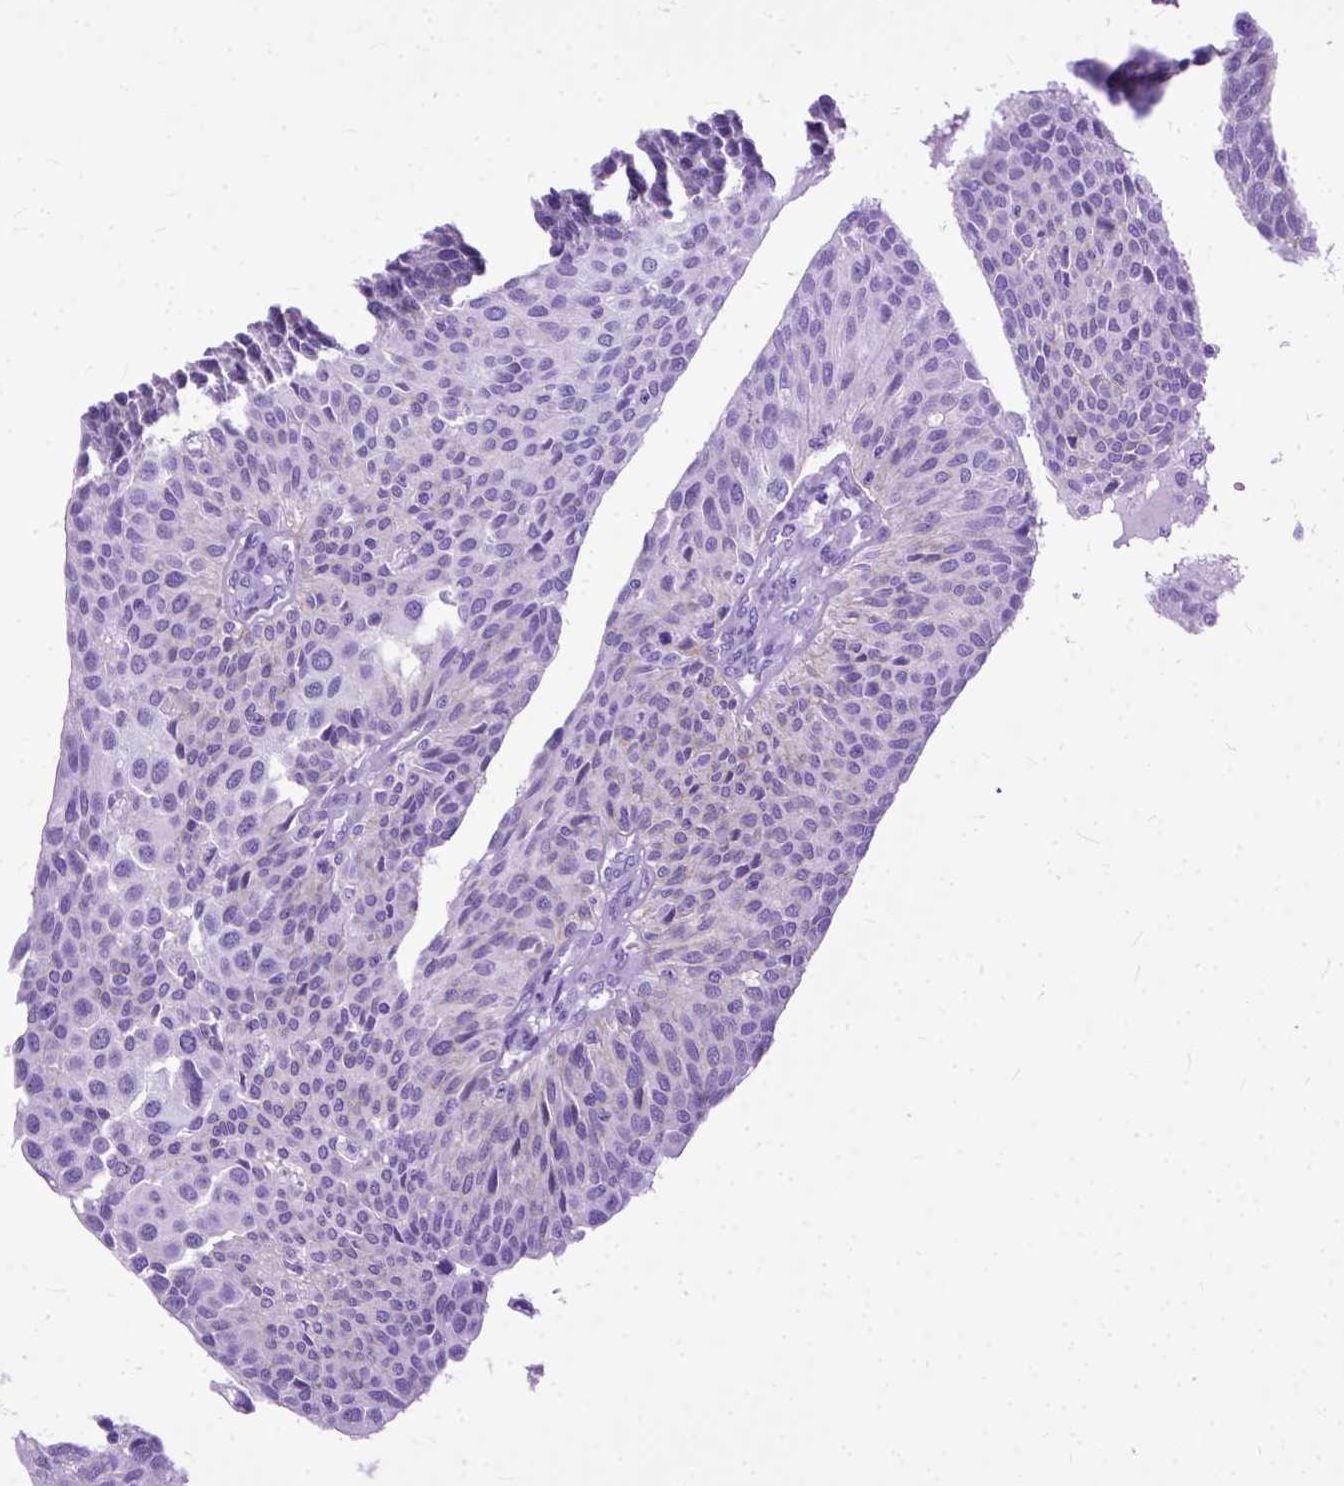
{"staining": {"intensity": "negative", "quantity": "none", "location": "none"}, "tissue": "urothelial cancer", "cell_type": "Tumor cells", "image_type": "cancer", "snomed": [{"axis": "morphology", "description": "Urothelial carcinoma, NOS"}, {"axis": "topography", "description": "Urinary bladder"}], "caption": "Immunohistochemistry (IHC) of human transitional cell carcinoma exhibits no staining in tumor cells. The staining was performed using DAB to visualize the protein expression in brown, while the nuclei were stained in blue with hematoxylin (Magnification: 20x).", "gene": "GNGT1", "patient": {"sex": "male", "age": 55}}